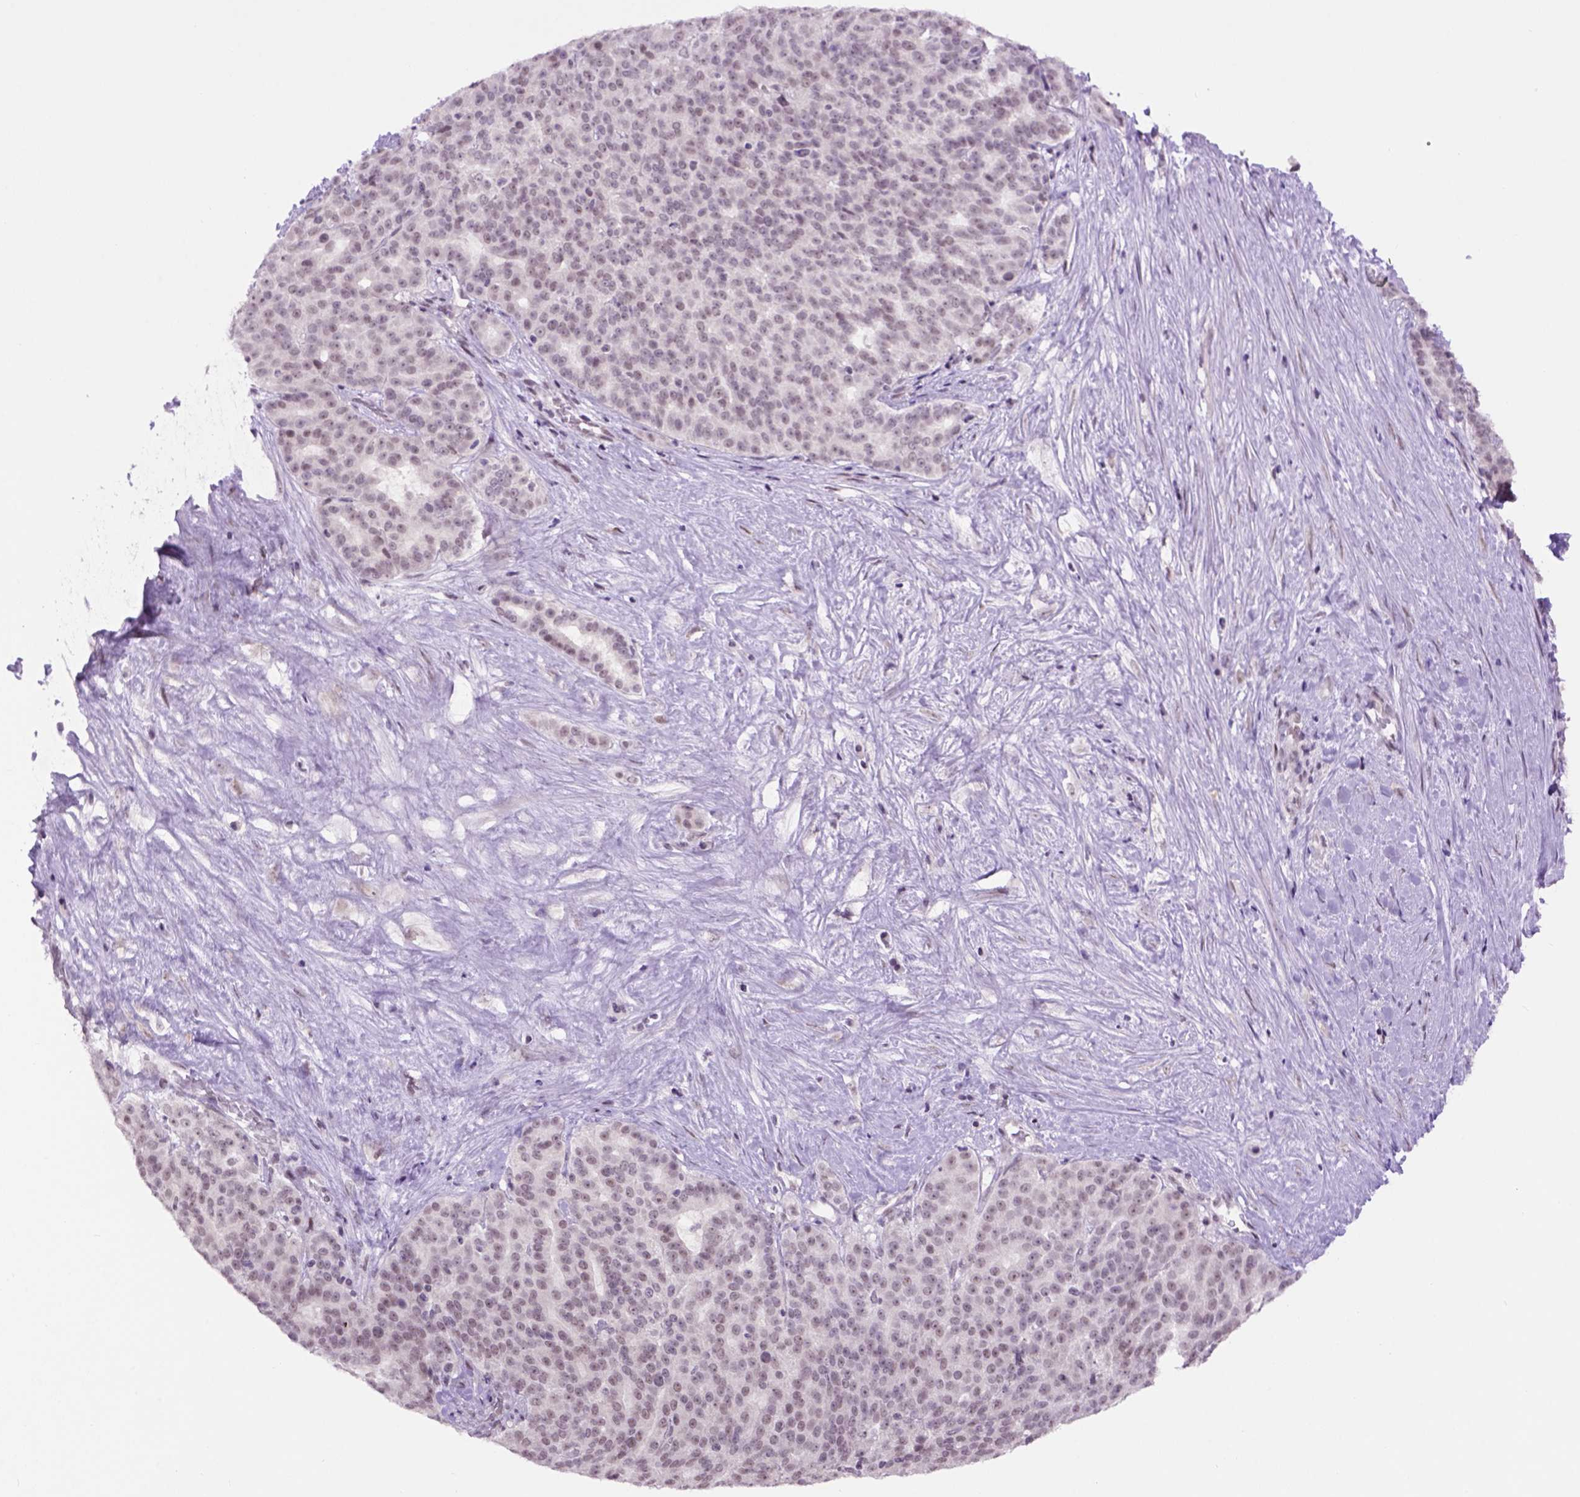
{"staining": {"intensity": "weak", "quantity": "<25%", "location": "nuclear"}, "tissue": "liver cancer", "cell_type": "Tumor cells", "image_type": "cancer", "snomed": [{"axis": "morphology", "description": "Cholangiocarcinoma"}, {"axis": "topography", "description": "Liver"}], "caption": "The image shows no staining of tumor cells in liver cancer.", "gene": "TBPL1", "patient": {"sex": "female", "age": 47}}